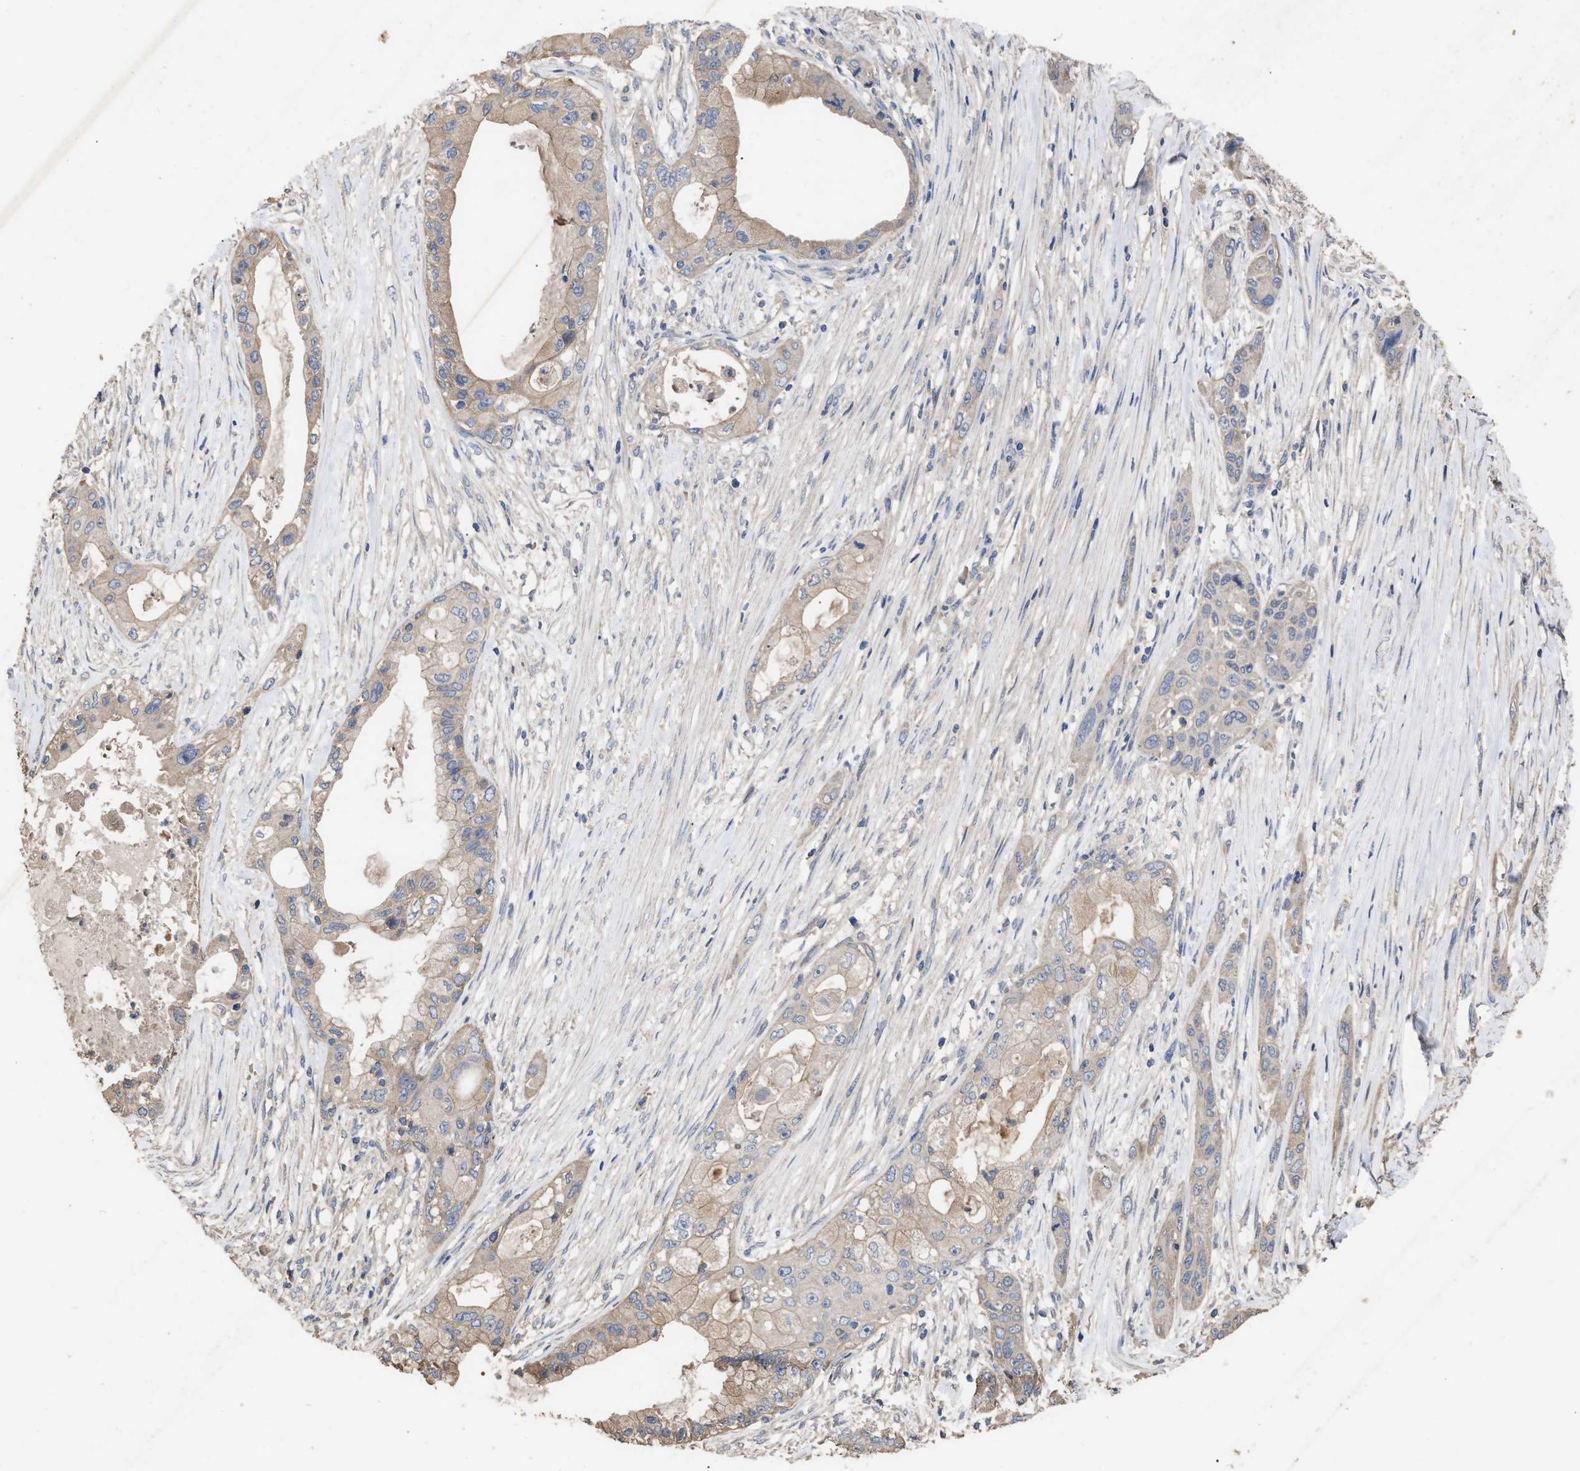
{"staining": {"intensity": "weak", "quantity": "25%-75%", "location": "cytoplasmic/membranous"}, "tissue": "pancreatic cancer", "cell_type": "Tumor cells", "image_type": "cancer", "snomed": [{"axis": "morphology", "description": "Adenocarcinoma, NOS"}, {"axis": "topography", "description": "Pancreas"}], "caption": "Immunohistochemical staining of human pancreatic cancer demonstrates weak cytoplasmic/membranous protein staining in about 25%-75% of tumor cells.", "gene": "BTN2A1", "patient": {"sex": "male", "age": 53}}